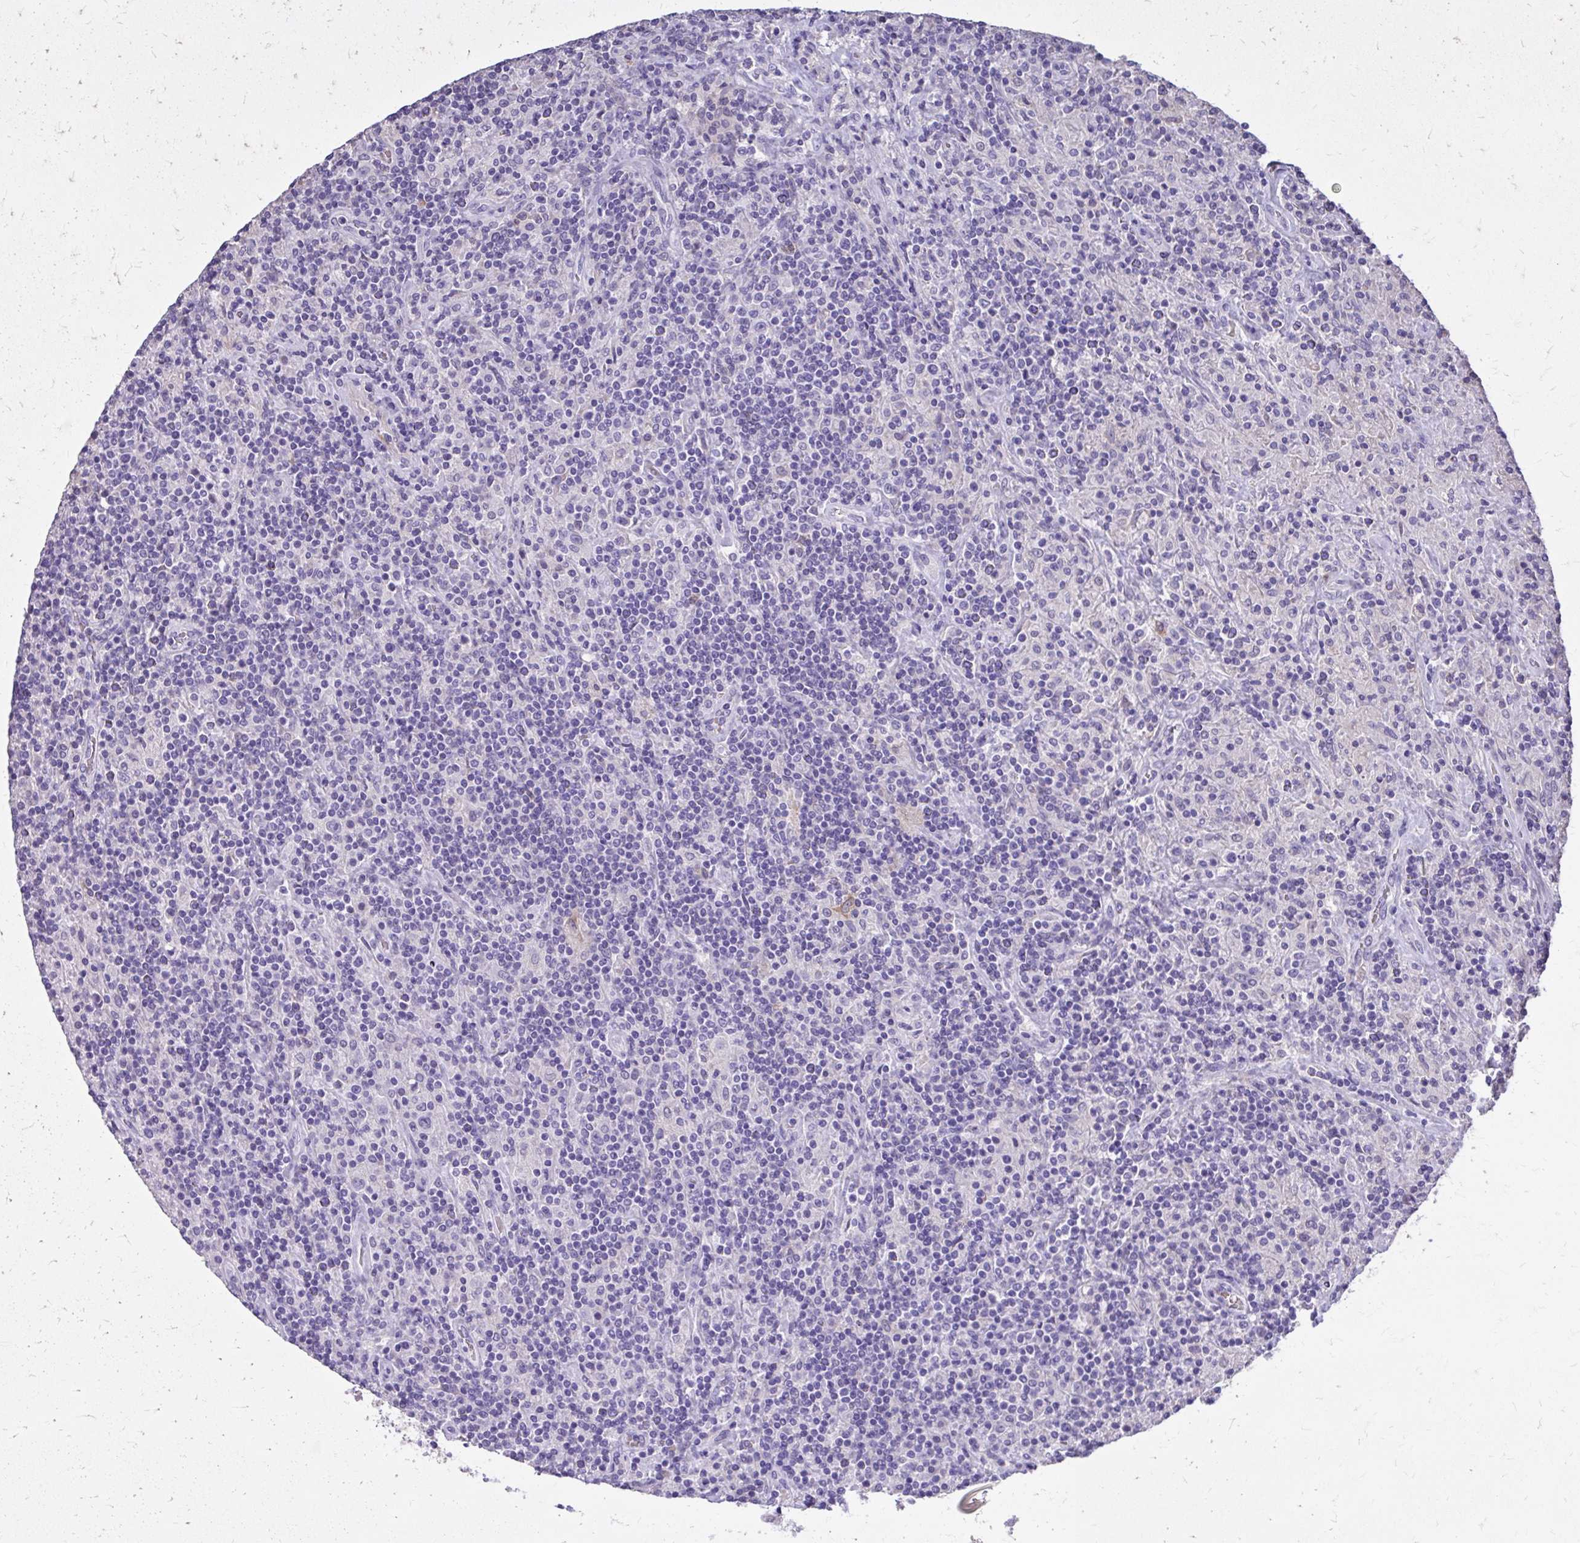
{"staining": {"intensity": "negative", "quantity": "none", "location": "none"}, "tissue": "lymphoma", "cell_type": "Tumor cells", "image_type": "cancer", "snomed": [{"axis": "morphology", "description": "Hodgkin's disease, NOS"}, {"axis": "topography", "description": "Lymph node"}], "caption": "Immunohistochemistry of human Hodgkin's disease shows no expression in tumor cells. The staining is performed using DAB brown chromogen with nuclei counter-stained in using hematoxylin.", "gene": "EPB41L1", "patient": {"sex": "male", "age": 70}}